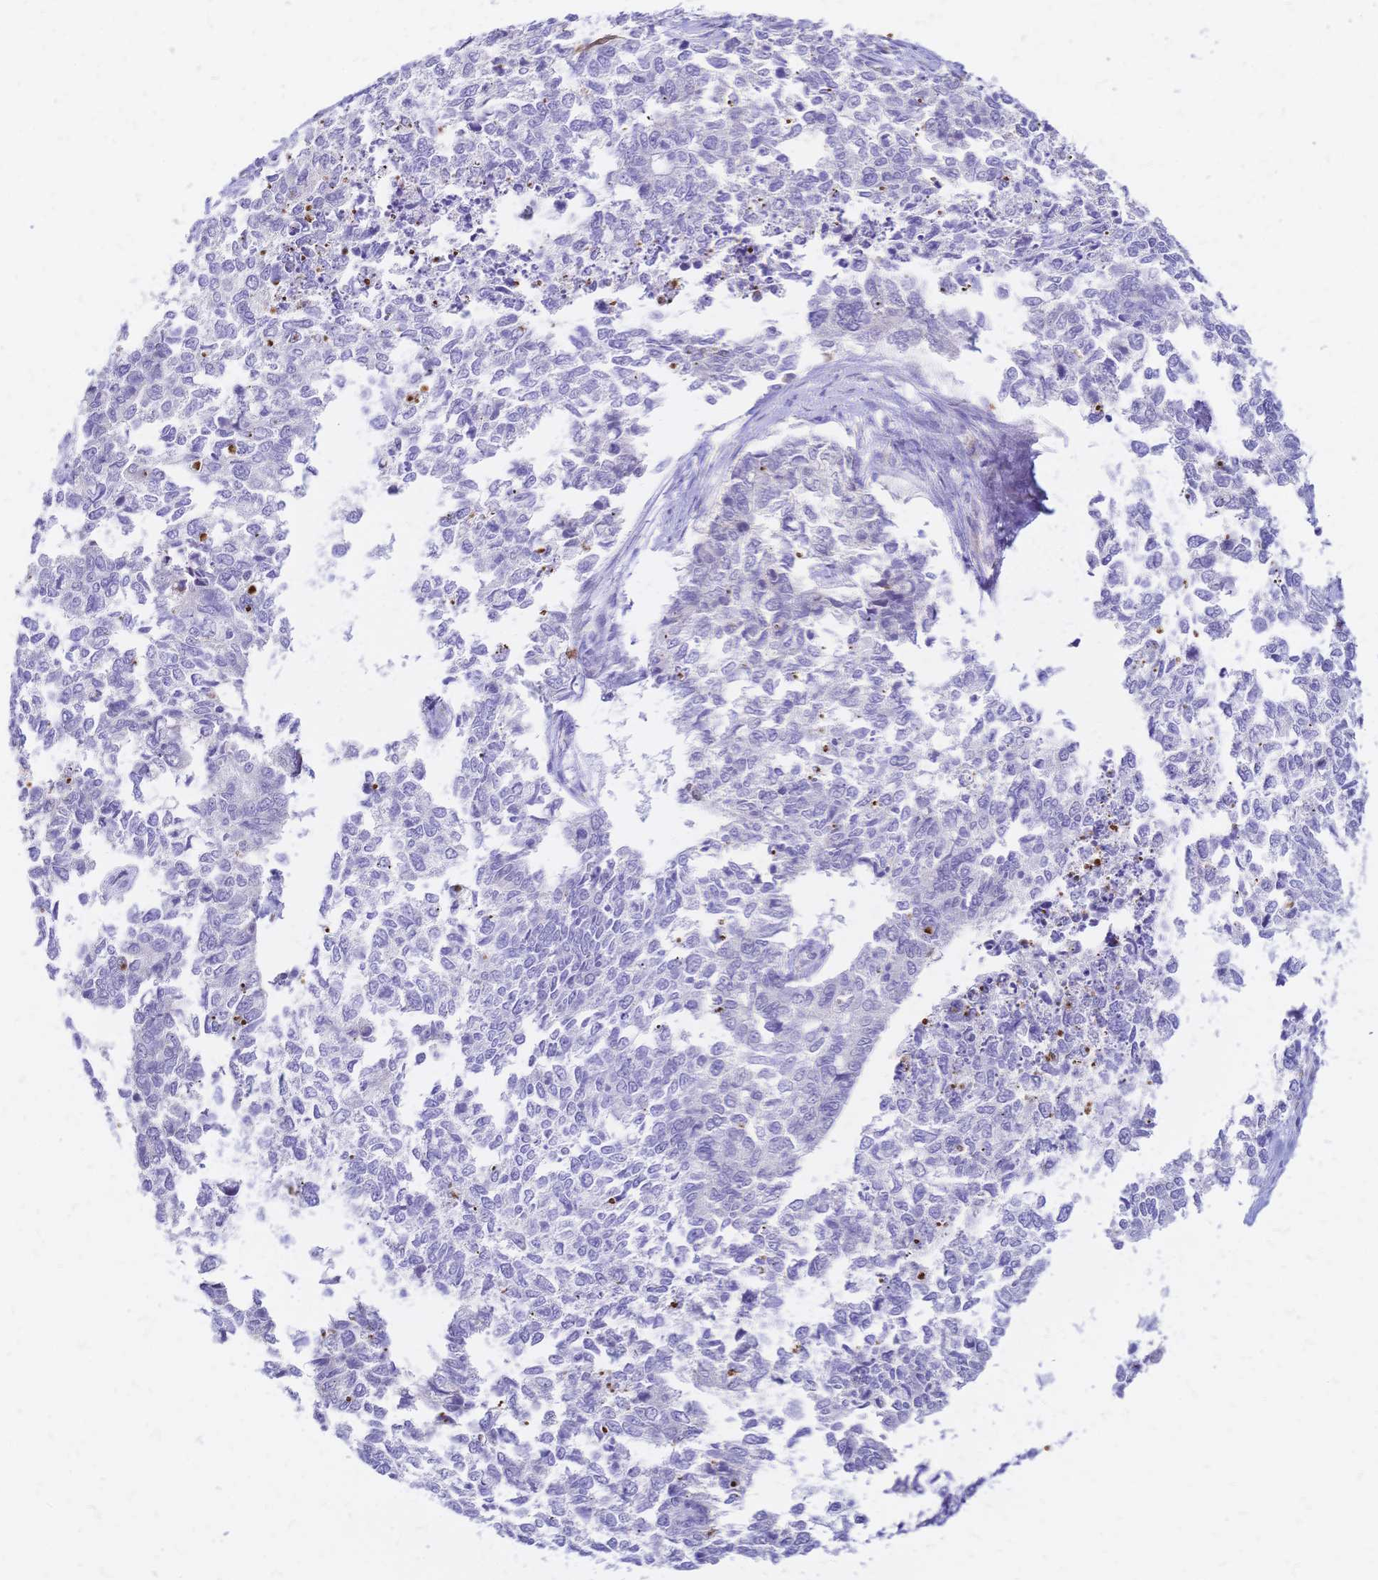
{"staining": {"intensity": "negative", "quantity": "none", "location": "none"}, "tissue": "cervical cancer", "cell_type": "Tumor cells", "image_type": "cancer", "snomed": [{"axis": "morphology", "description": "Adenocarcinoma, NOS"}, {"axis": "topography", "description": "Cervix"}], "caption": "DAB (3,3'-diaminobenzidine) immunohistochemical staining of cervical adenocarcinoma reveals no significant positivity in tumor cells.", "gene": "GRB7", "patient": {"sex": "female", "age": 63}}